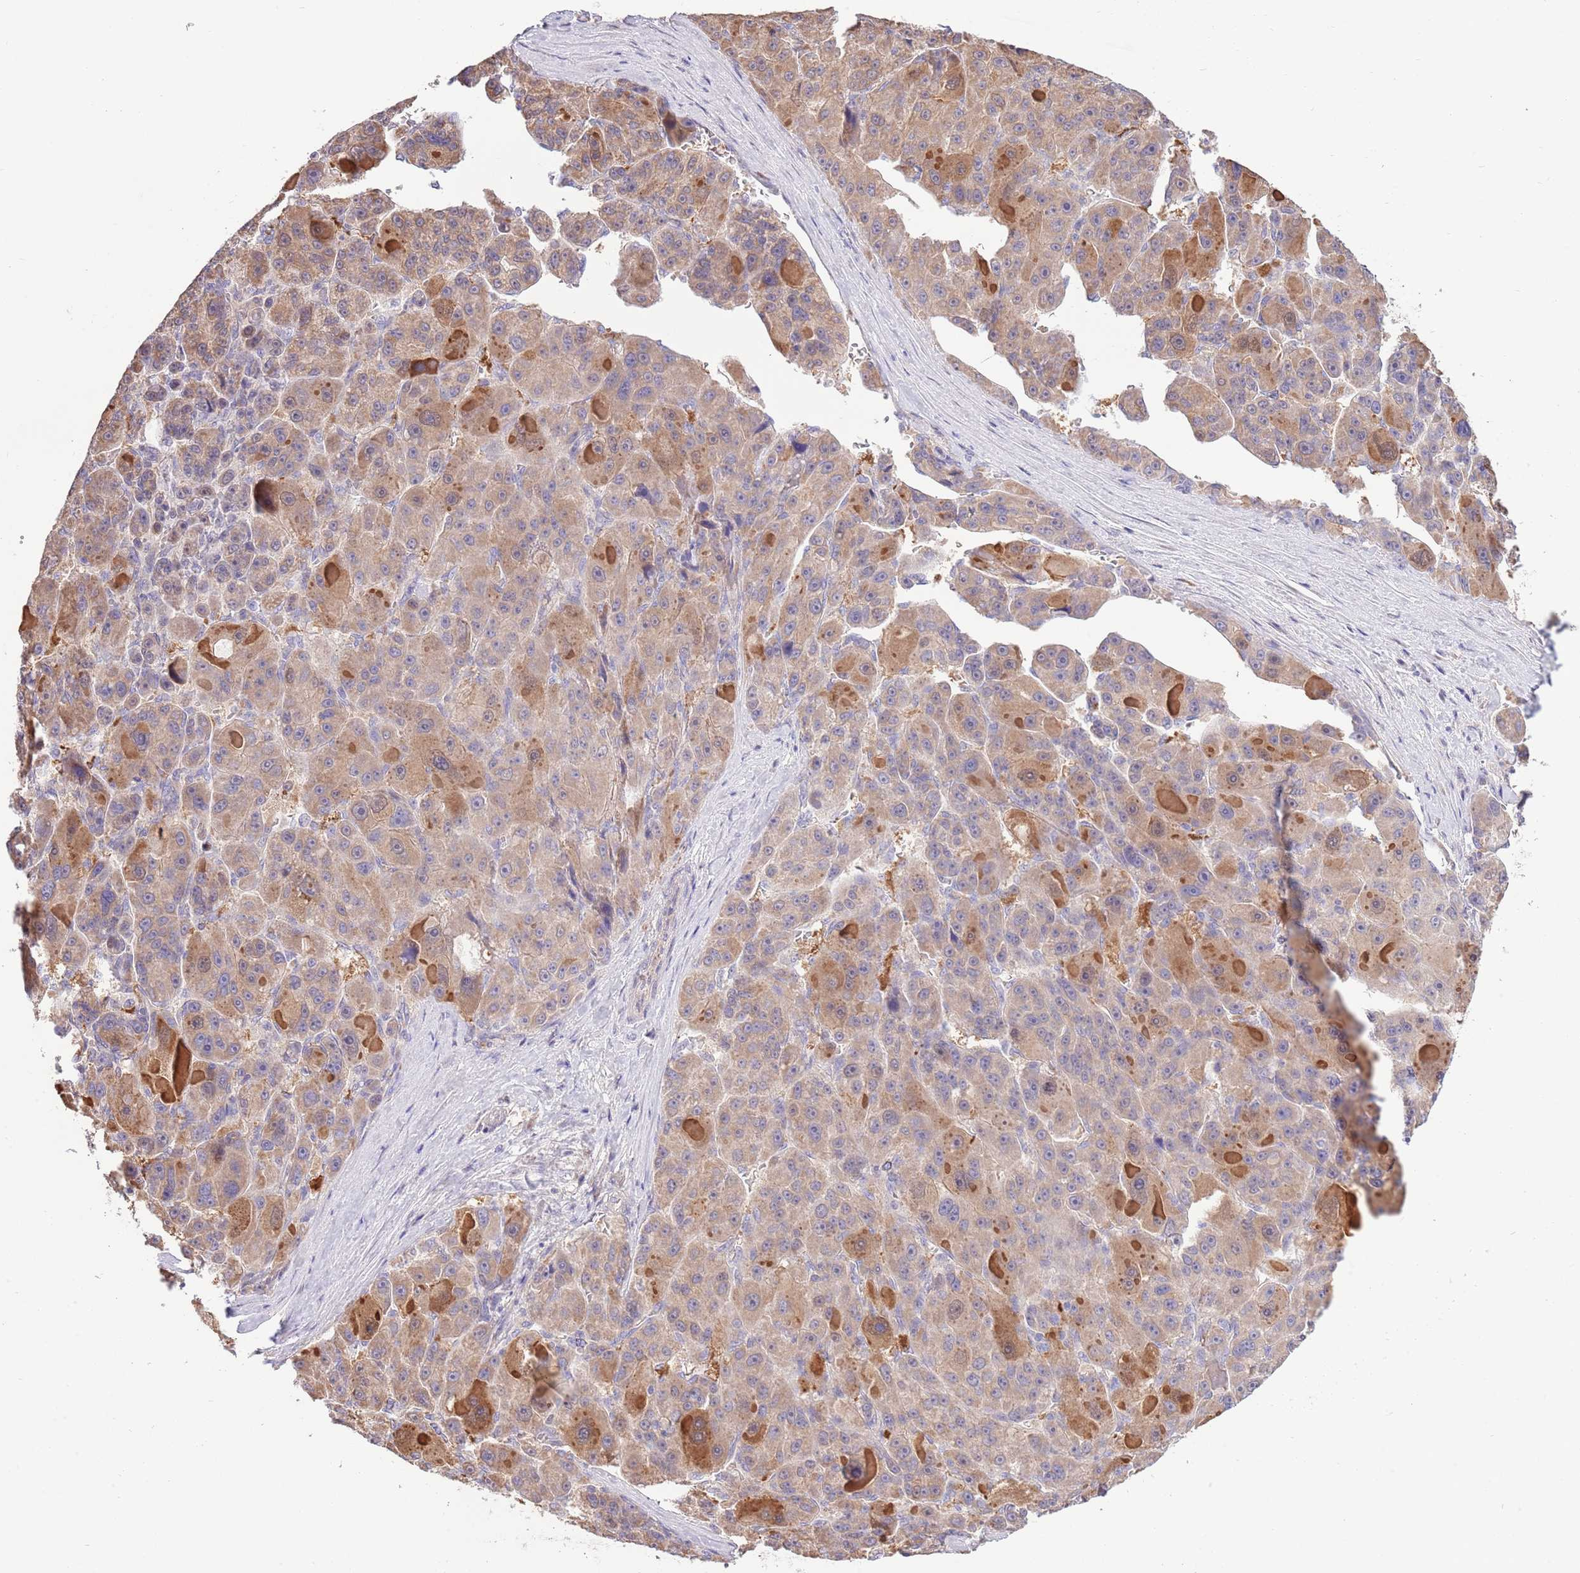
{"staining": {"intensity": "moderate", "quantity": "25%-75%", "location": "cytoplasmic/membranous"}, "tissue": "liver cancer", "cell_type": "Tumor cells", "image_type": "cancer", "snomed": [{"axis": "morphology", "description": "Carcinoma, Hepatocellular, NOS"}, {"axis": "topography", "description": "Liver"}], "caption": "A medium amount of moderate cytoplasmic/membranous positivity is present in approximately 25%-75% of tumor cells in liver hepatocellular carcinoma tissue.", "gene": "ARL2BP", "patient": {"sex": "male", "age": 76}}